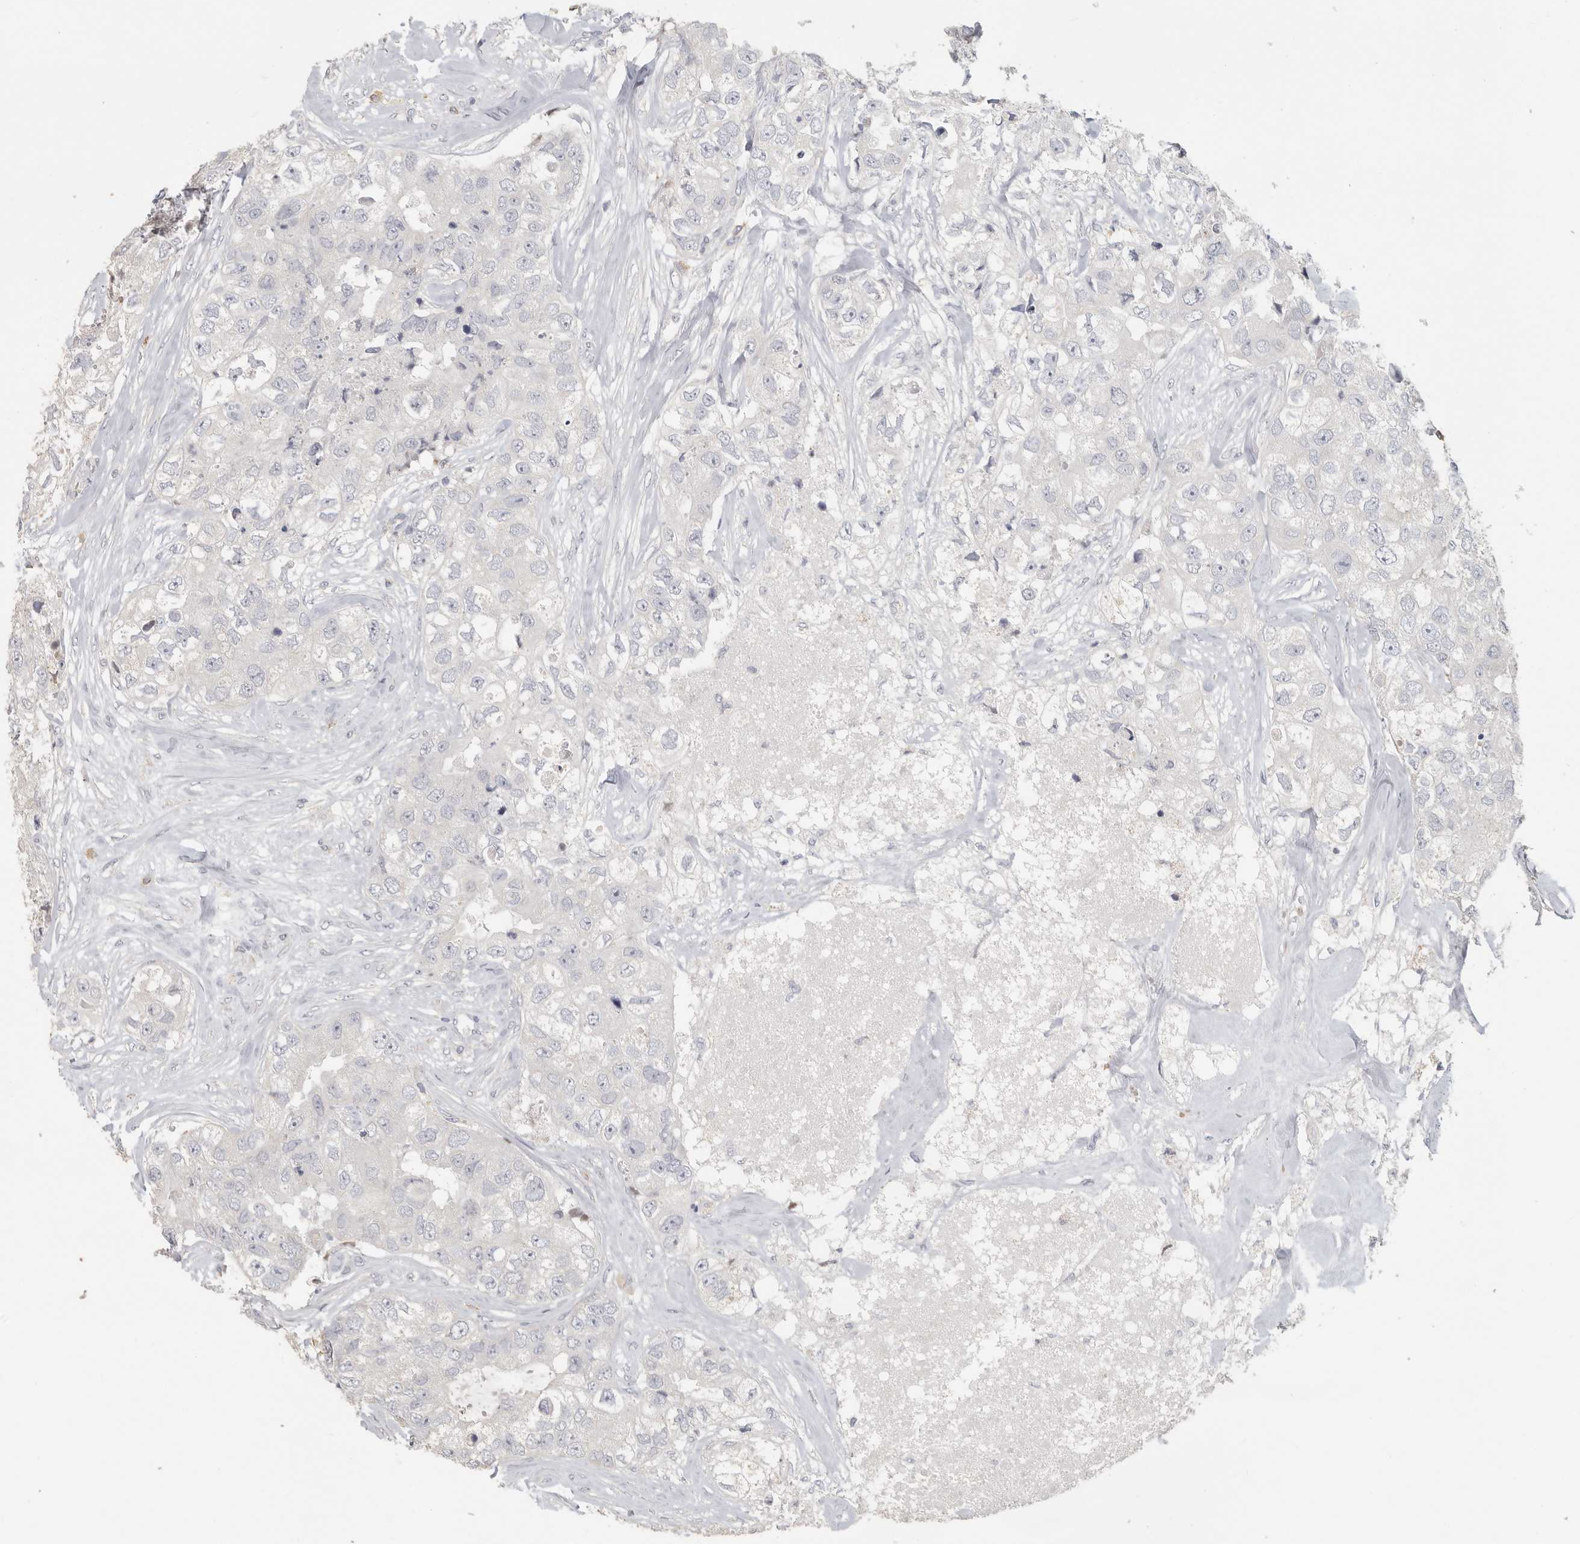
{"staining": {"intensity": "negative", "quantity": "none", "location": "none"}, "tissue": "breast cancer", "cell_type": "Tumor cells", "image_type": "cancer", "snomed": [{"axis": "morphology", "description": "Duct carcinoma"}, {"axis": "topography", "description": "Breast"}], "caption": "Immunohistochemistry histopathology image of neoplastic tissue: breast invasive ductal carcinoma stained with DAB (3,3'-diaminobenzidine) shows no significant protein staining in tumor cells.", "gene": "DNAJC11", "patient": {"sex": "female", "age": 62}}